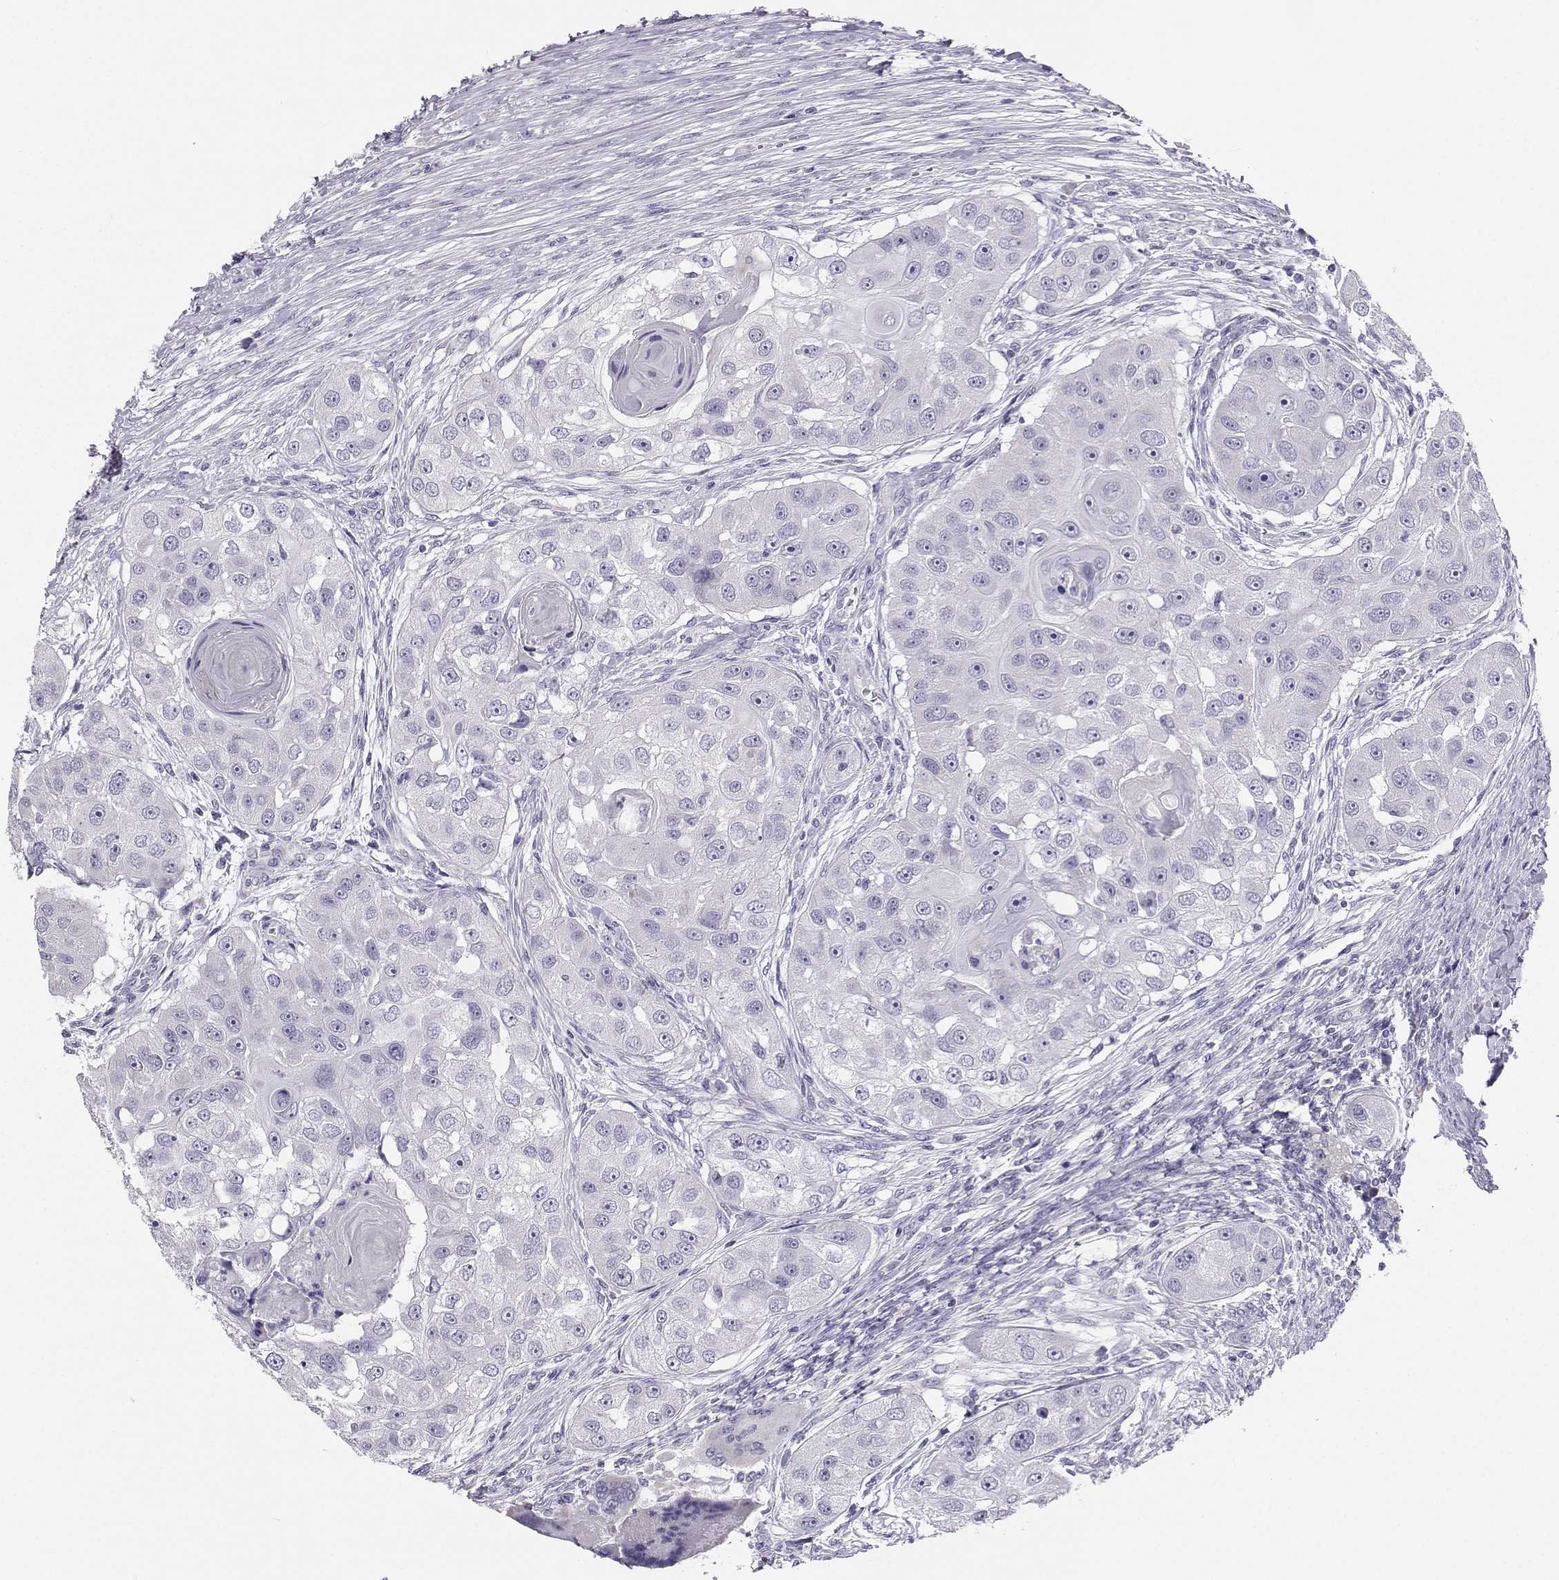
{"staining": {"intensity": "negative", "quantity": "none", "location": "none"}, "tissue": "head and neck cancer", "cell_type": "Tumor cells", "image_type": "cancer", "snomed": [{"axis": "morphology", "description": "Squamous cell carcinoma, NOS"}, {"axis": "topography", "description": "Head-Neck"}], "caption": "Head and neck cancer was stained to show a protein in brown. There is no significant positivity in tumor cells.", "gene": "AVP", "patient": {"sex": "male", "age": 51}}